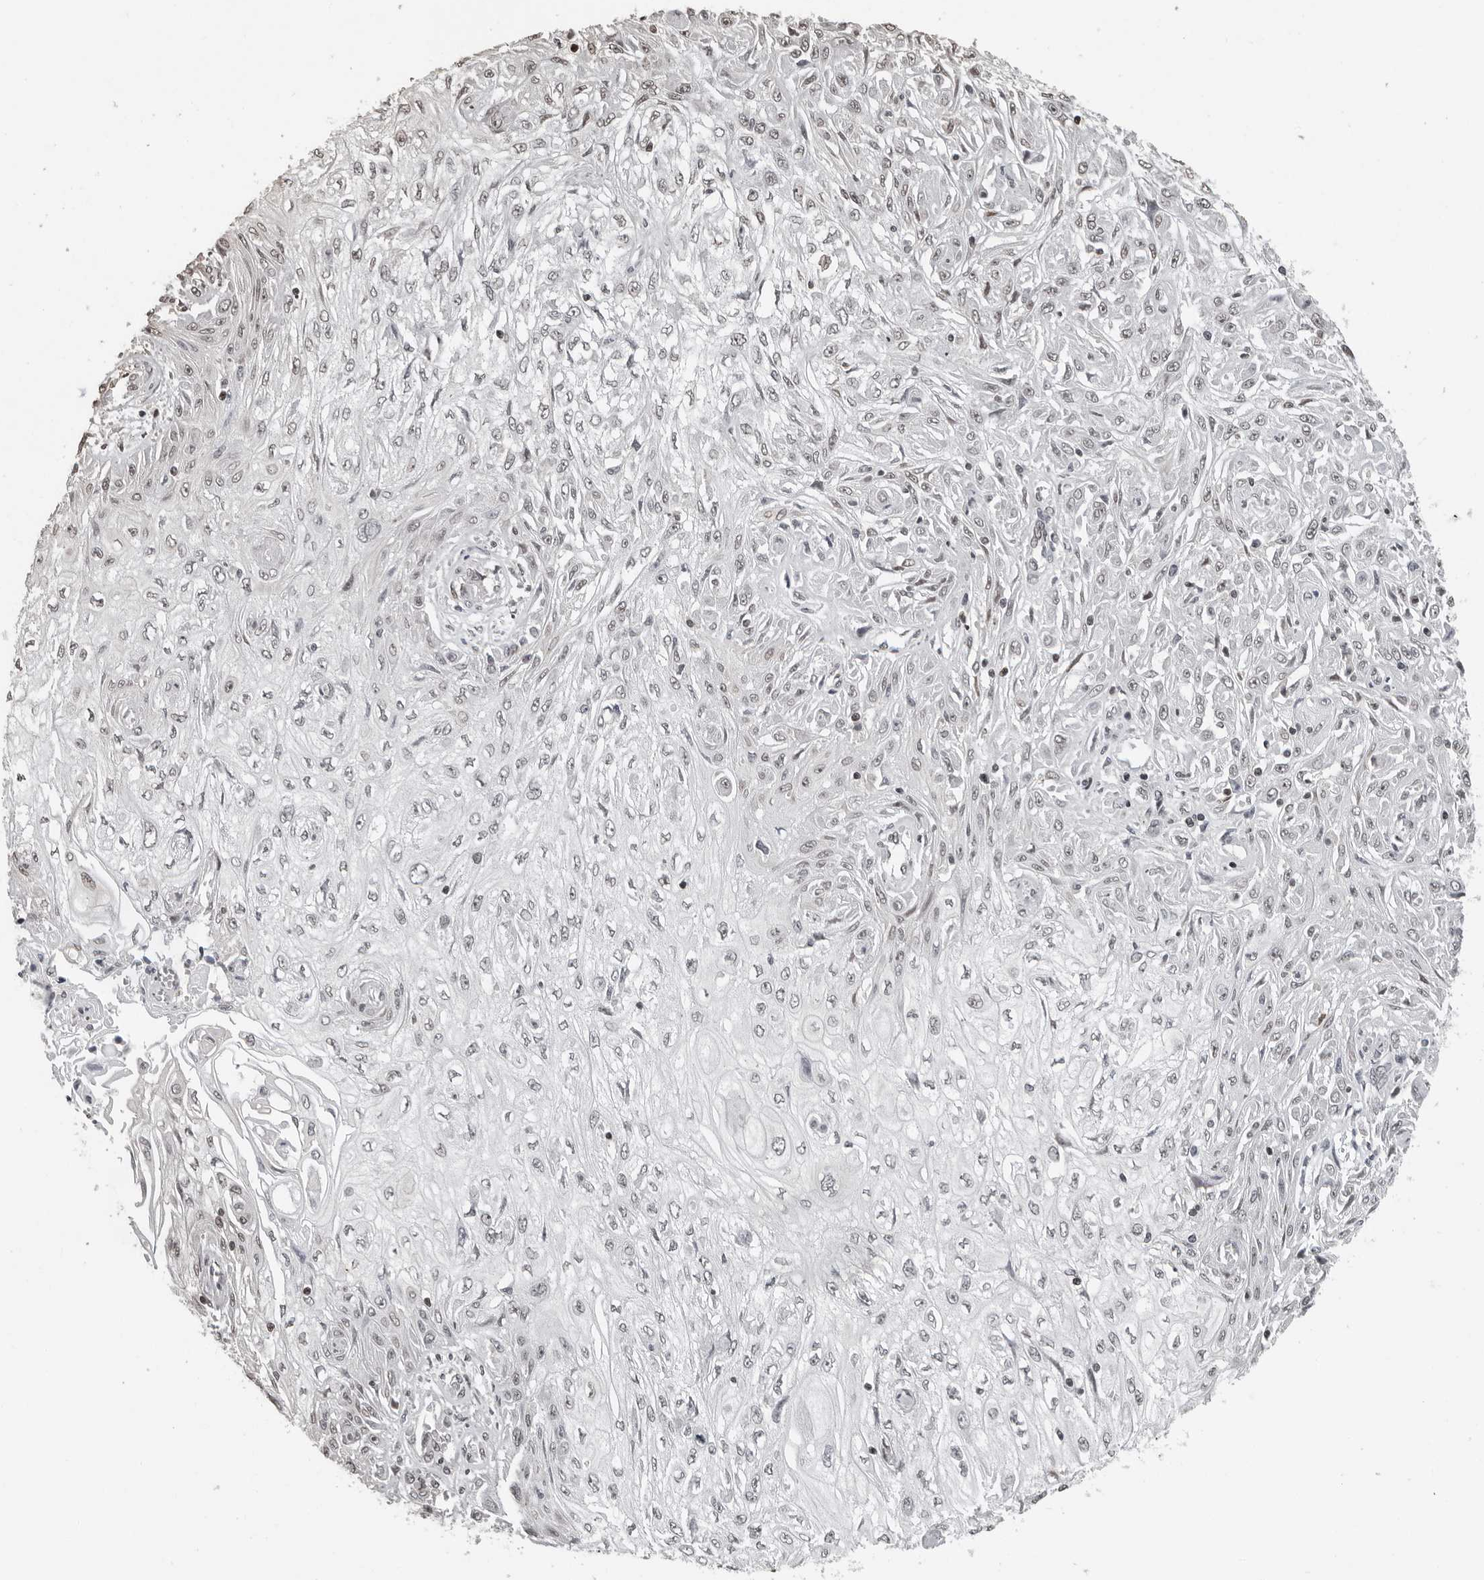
{"staining": {"intensity": "weak", "quantity": "<25%", "location": "nuclear"}, "tissue": "skin cancer", "cell_type": "Tumor cells", "image_type": "cancer", "snomed": [{"axis": "morphology", "description": "Squamous cell carcinoma, NOS"}, {"axis": "morphology", "description": "Squamous cell carcinoma, metastatic, NOS"}, {"axis": "topography", "description": "Skin"}, {"axis": "topography", "description": "Lymph node"}], "caption": "Skin squamous cell carcinoma stained for a protein using immunohistochemistry reveals no expression tumor cells.", "gene": "ORC1", "patient": {"sex": "male", "age": 75}}